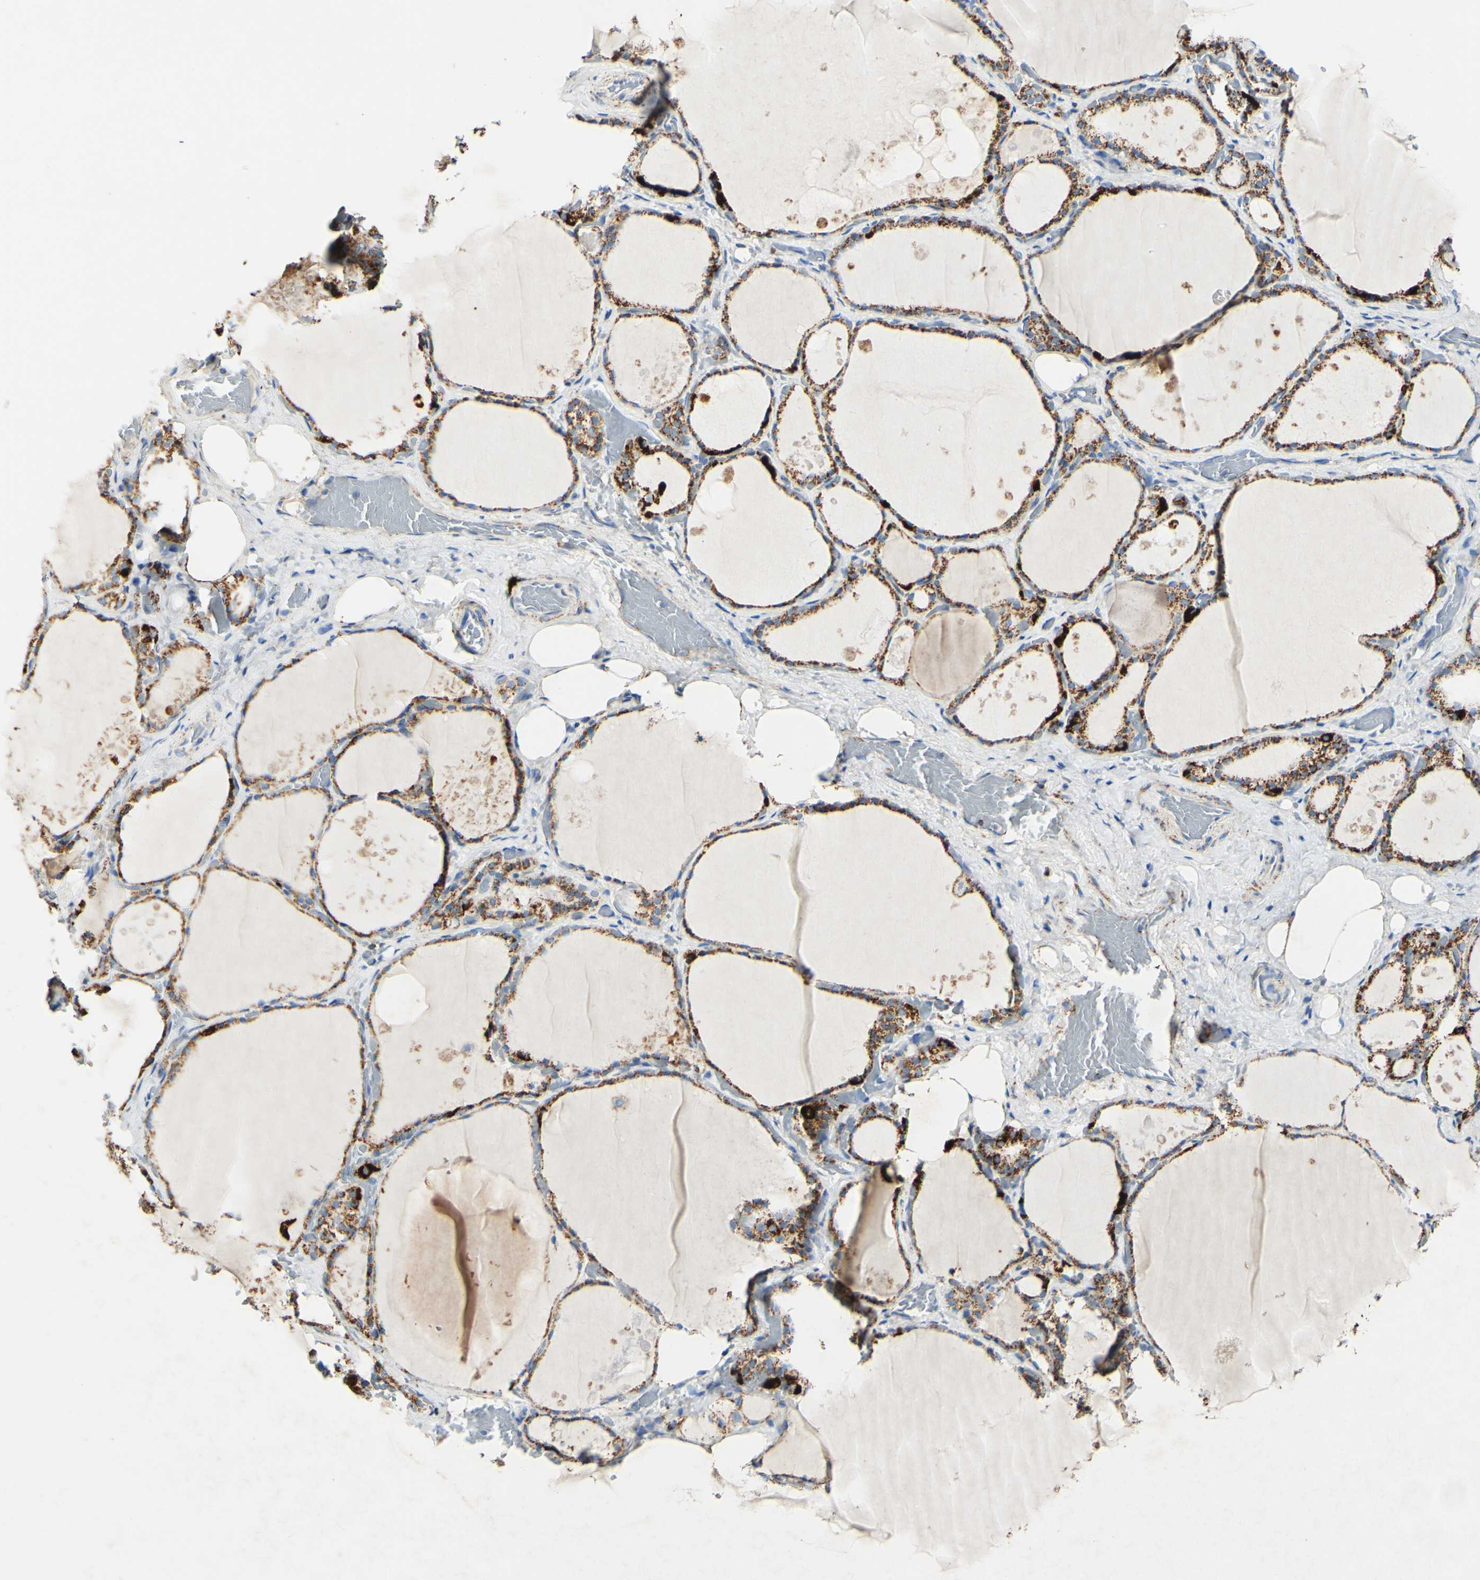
{"staining": {"intensity": "strong", "quantity": ">75%", "location": "cytoplasmic/membranous"}, "tissue": "thyroid gland", "cell_type": "Glandular cells", "image_type": "normal", "snomed": [{"axis": "morphology", "description": "Normal tissue, NOS"}, {"axis": "topography", "description": "Thyroid gland"}], "caption": "Glandular cells show high levels of strong cytoplasmic/membranous expression in approximately >75% of cells in benign thyroid gland.", "gene": "OXCT1", "patient": {"sex": "male", "age": 61}}